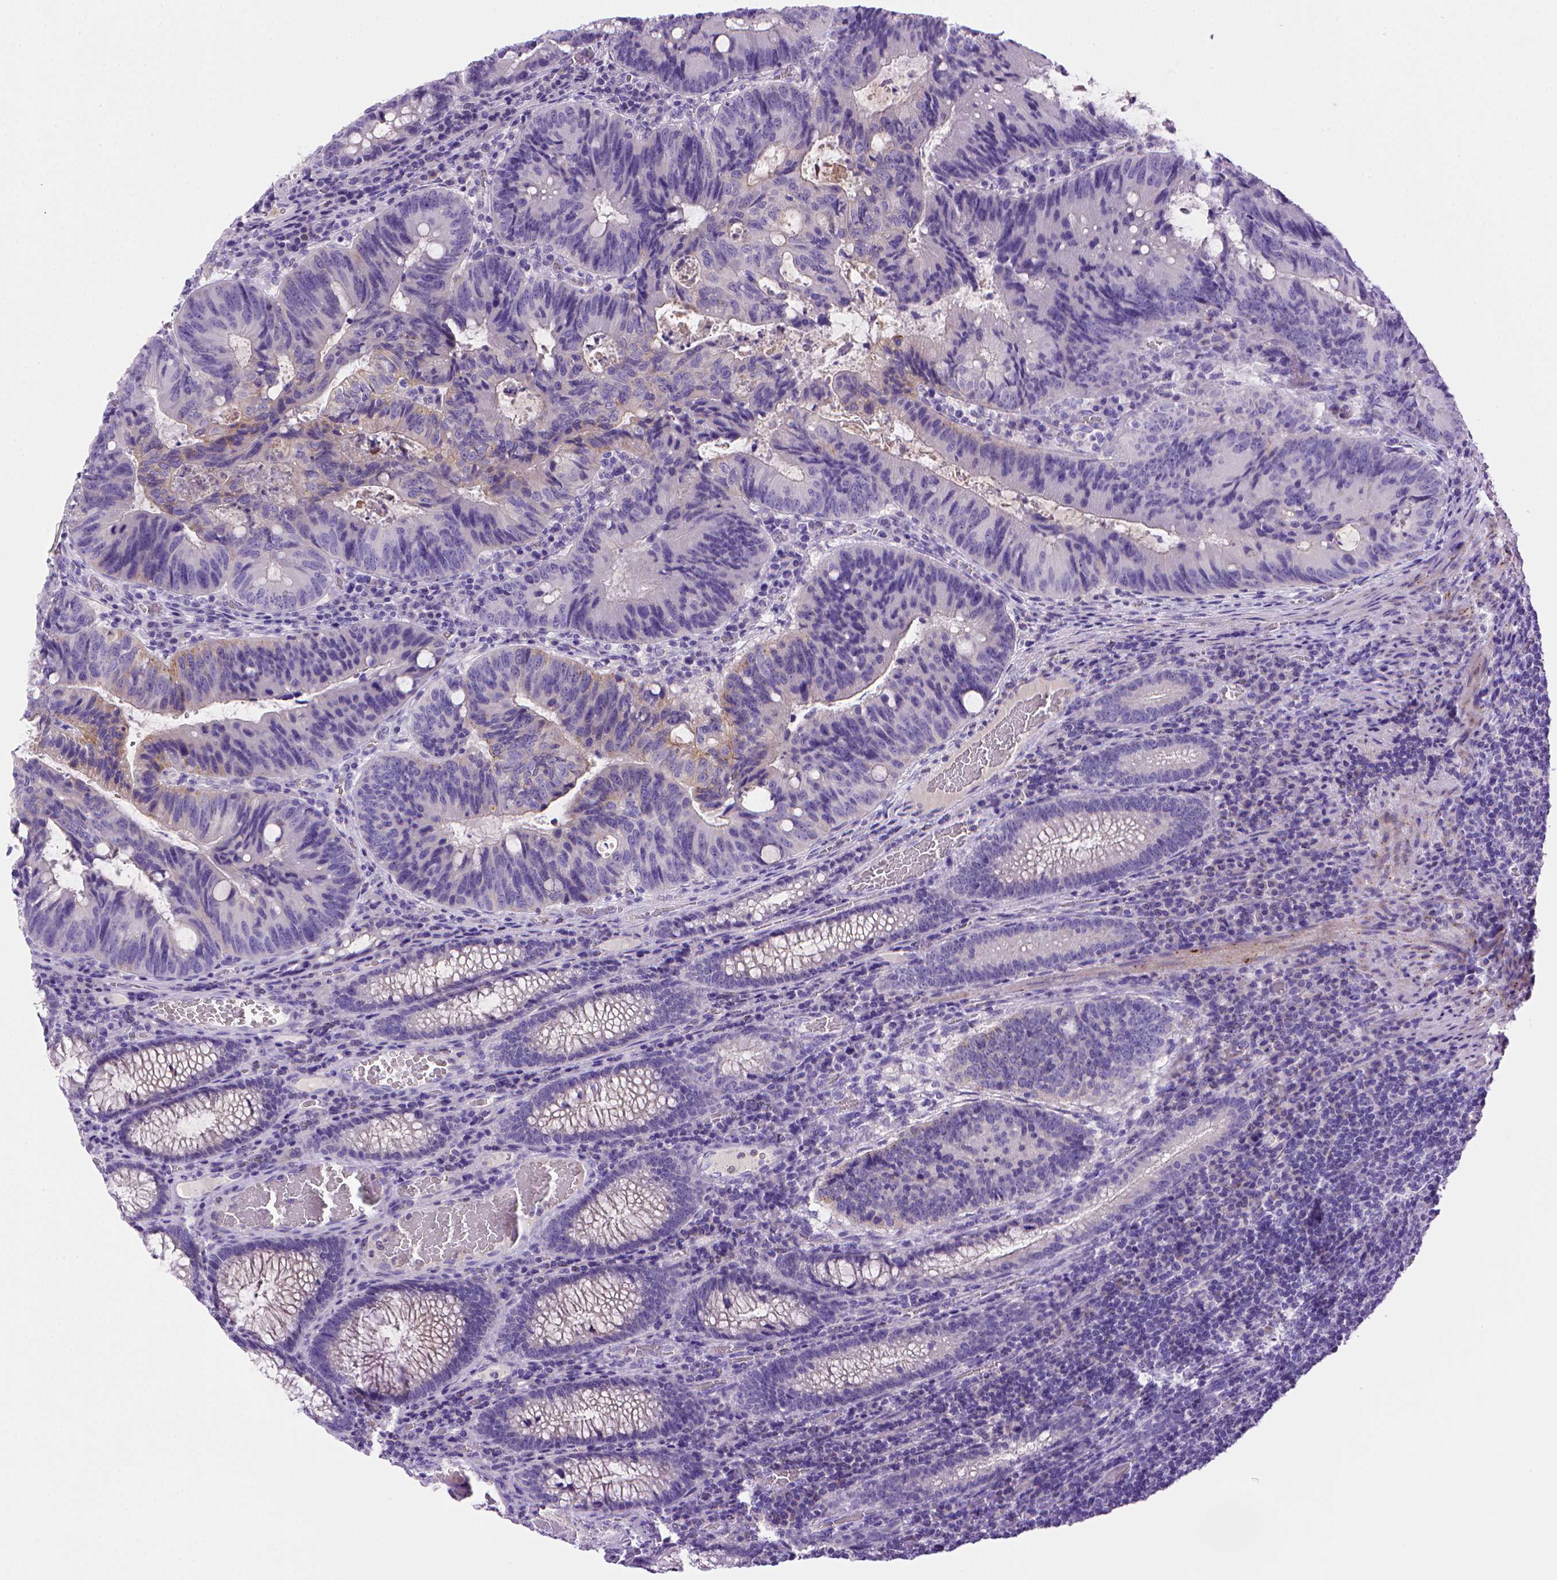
{"staining": {"intensity": "negative", "quantity": "none", "location": "none"}, "tissue": "colorectal cancer", "cell_type": "Tumor cells", "image_type": "cancer", "snomed": [{"axis": "morphology", "description": "Adenocarcinoma, NOS"}, {"axis": "topography", "description": "Colon"}], "caption": "This is an immunohistochemistry histopathology image of colorectal cancer (adenocarcinoma). There is no expression in tumor cells.", "gene": "BAAT", "patient": {"sex": "male", "age": 67}}